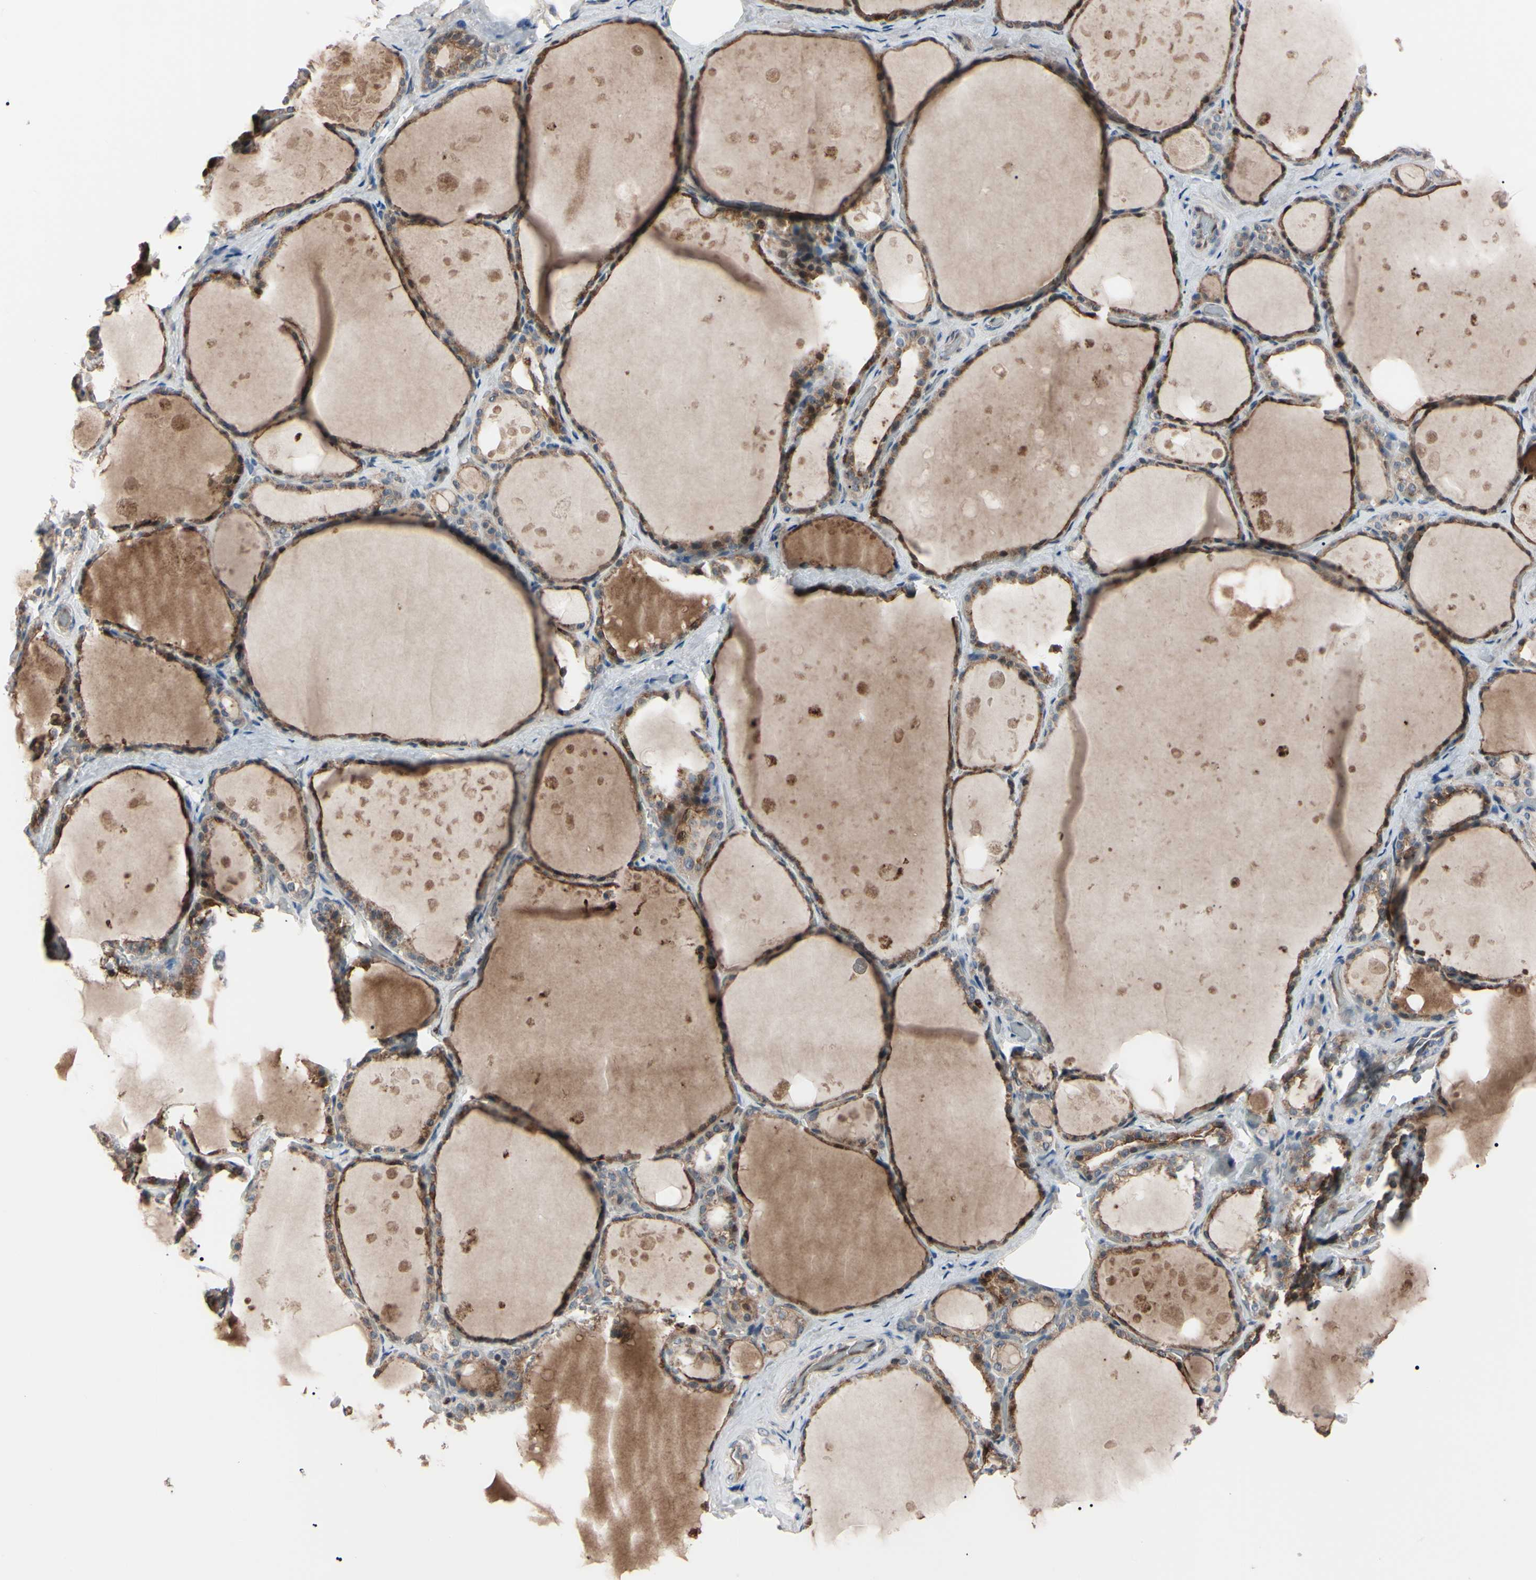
{"staining": {"intensity": "moderate", "quantity": ">75%", "location": "cytoplasmic/membranous"}, "tissue": "thyroid gland", "cell_type": "Glandular cells", "image_type": "normal", "snomed": [{"axis": "morphology", "description": "Normal tissue, NOS"}, {"axis": "topography", "description": "Thyroid gland"}], "caption": "The photomicrograph reveals staining of unremarkable thyroid gland, revealing moderate cytoplasmic/membranous protein expression (brown color) within glandular cells.", "gene": "TRAF5", "patient": {"sex": "male", "age": 61}}